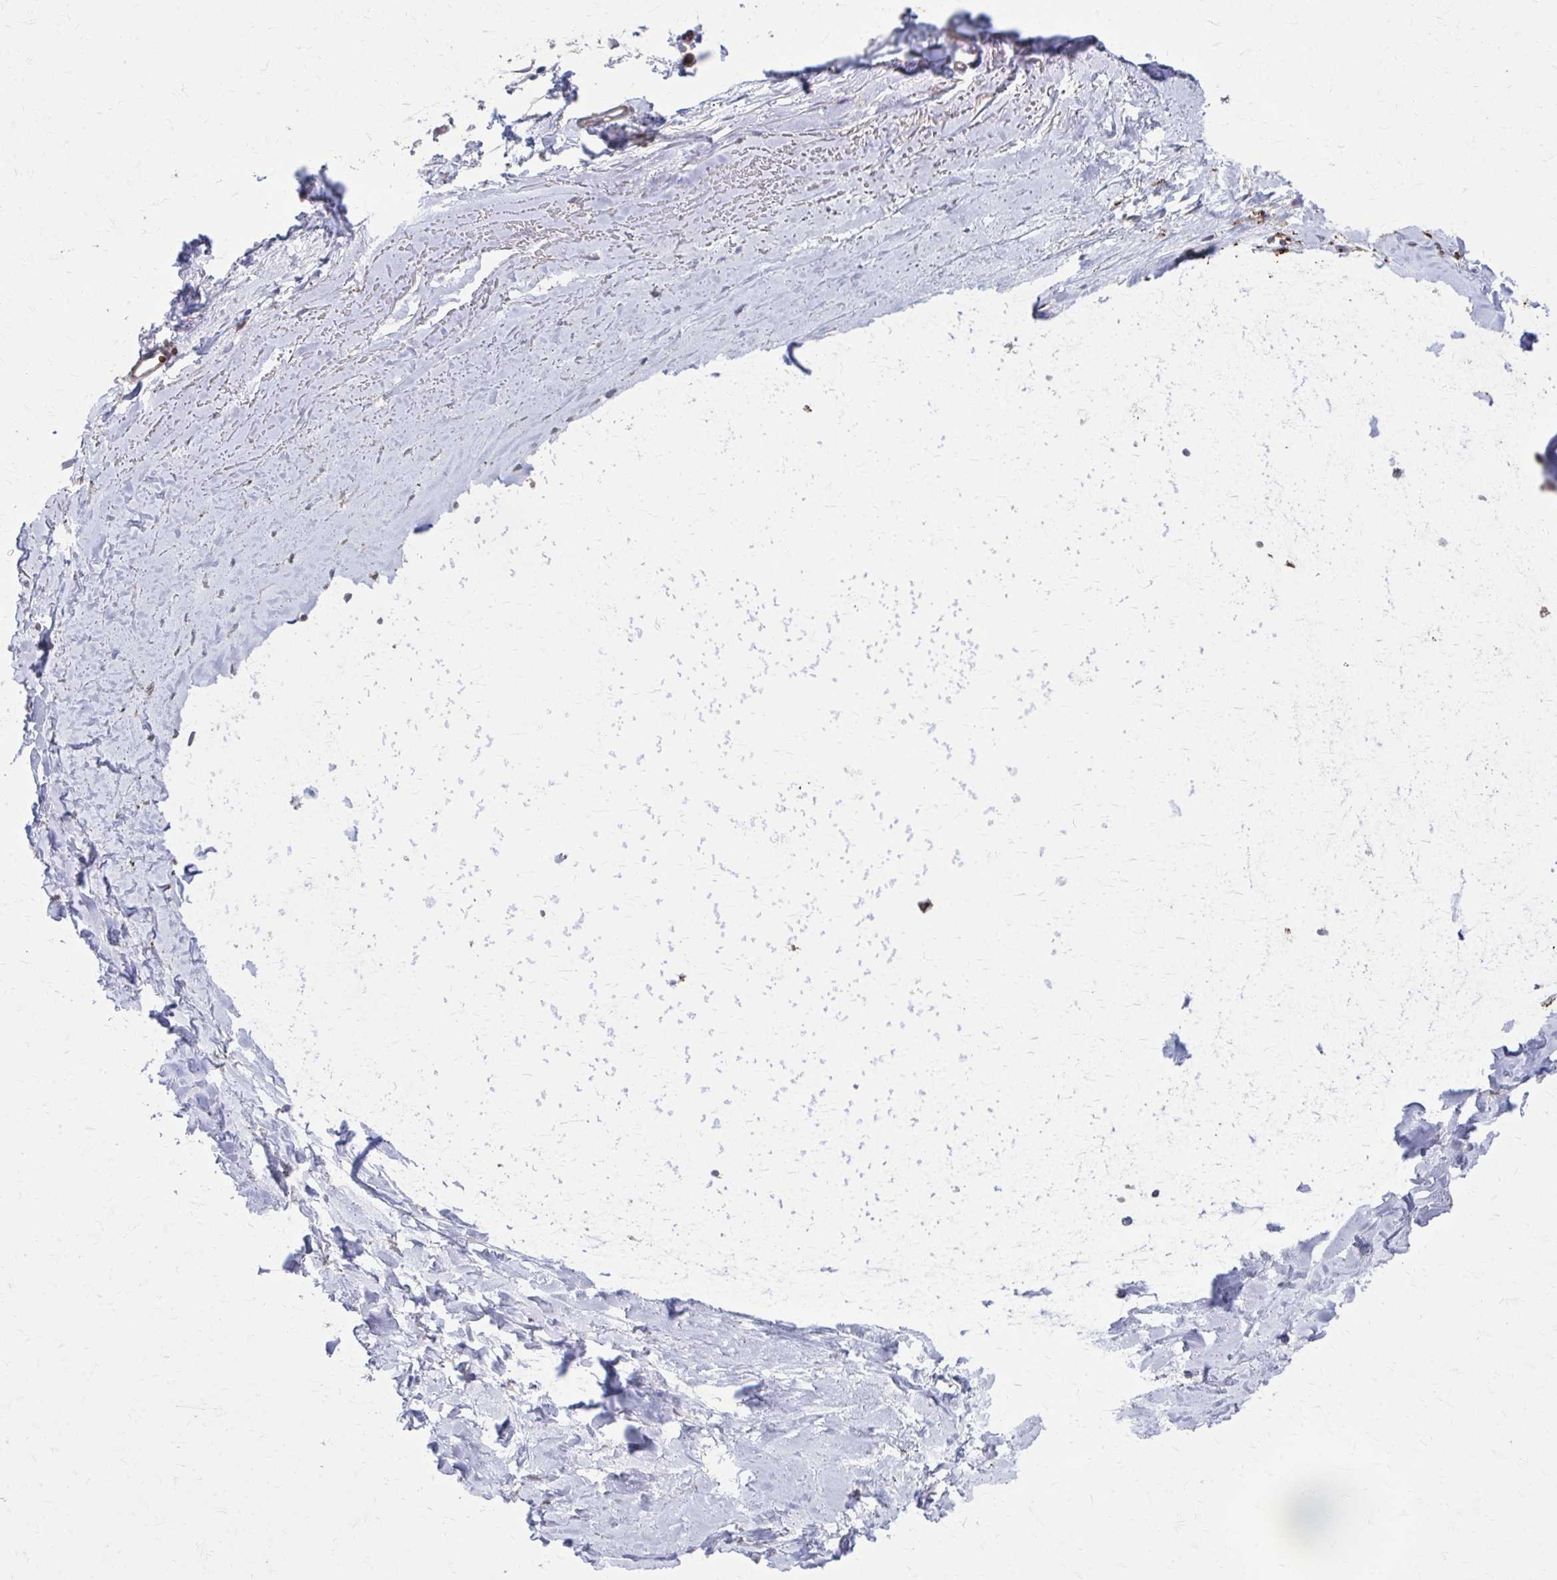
{"staining": {"intensity": "weak", "quantity": "25%-75%", "location": "cytoplasmic/membranous"}, "tissue": "soft tissue", "cell_type": "Fibroblasts", "image_type": "normal", "snomed": [{"axis": "morphology", "description": "Normal tissue, NOS"}, {"axis": "topography", "description": "Cartilage tissue"}, {"axis": "topography", "description": "Bronchus"}], "caption": "Human soft tissue stained for a protein (brown) demonstrates weak cytoplasmic/membranous positive staining in about 25%-75% of fibroblasts.", "gene": "MMP14", "patient": {"sex": "female", "age": 79}}